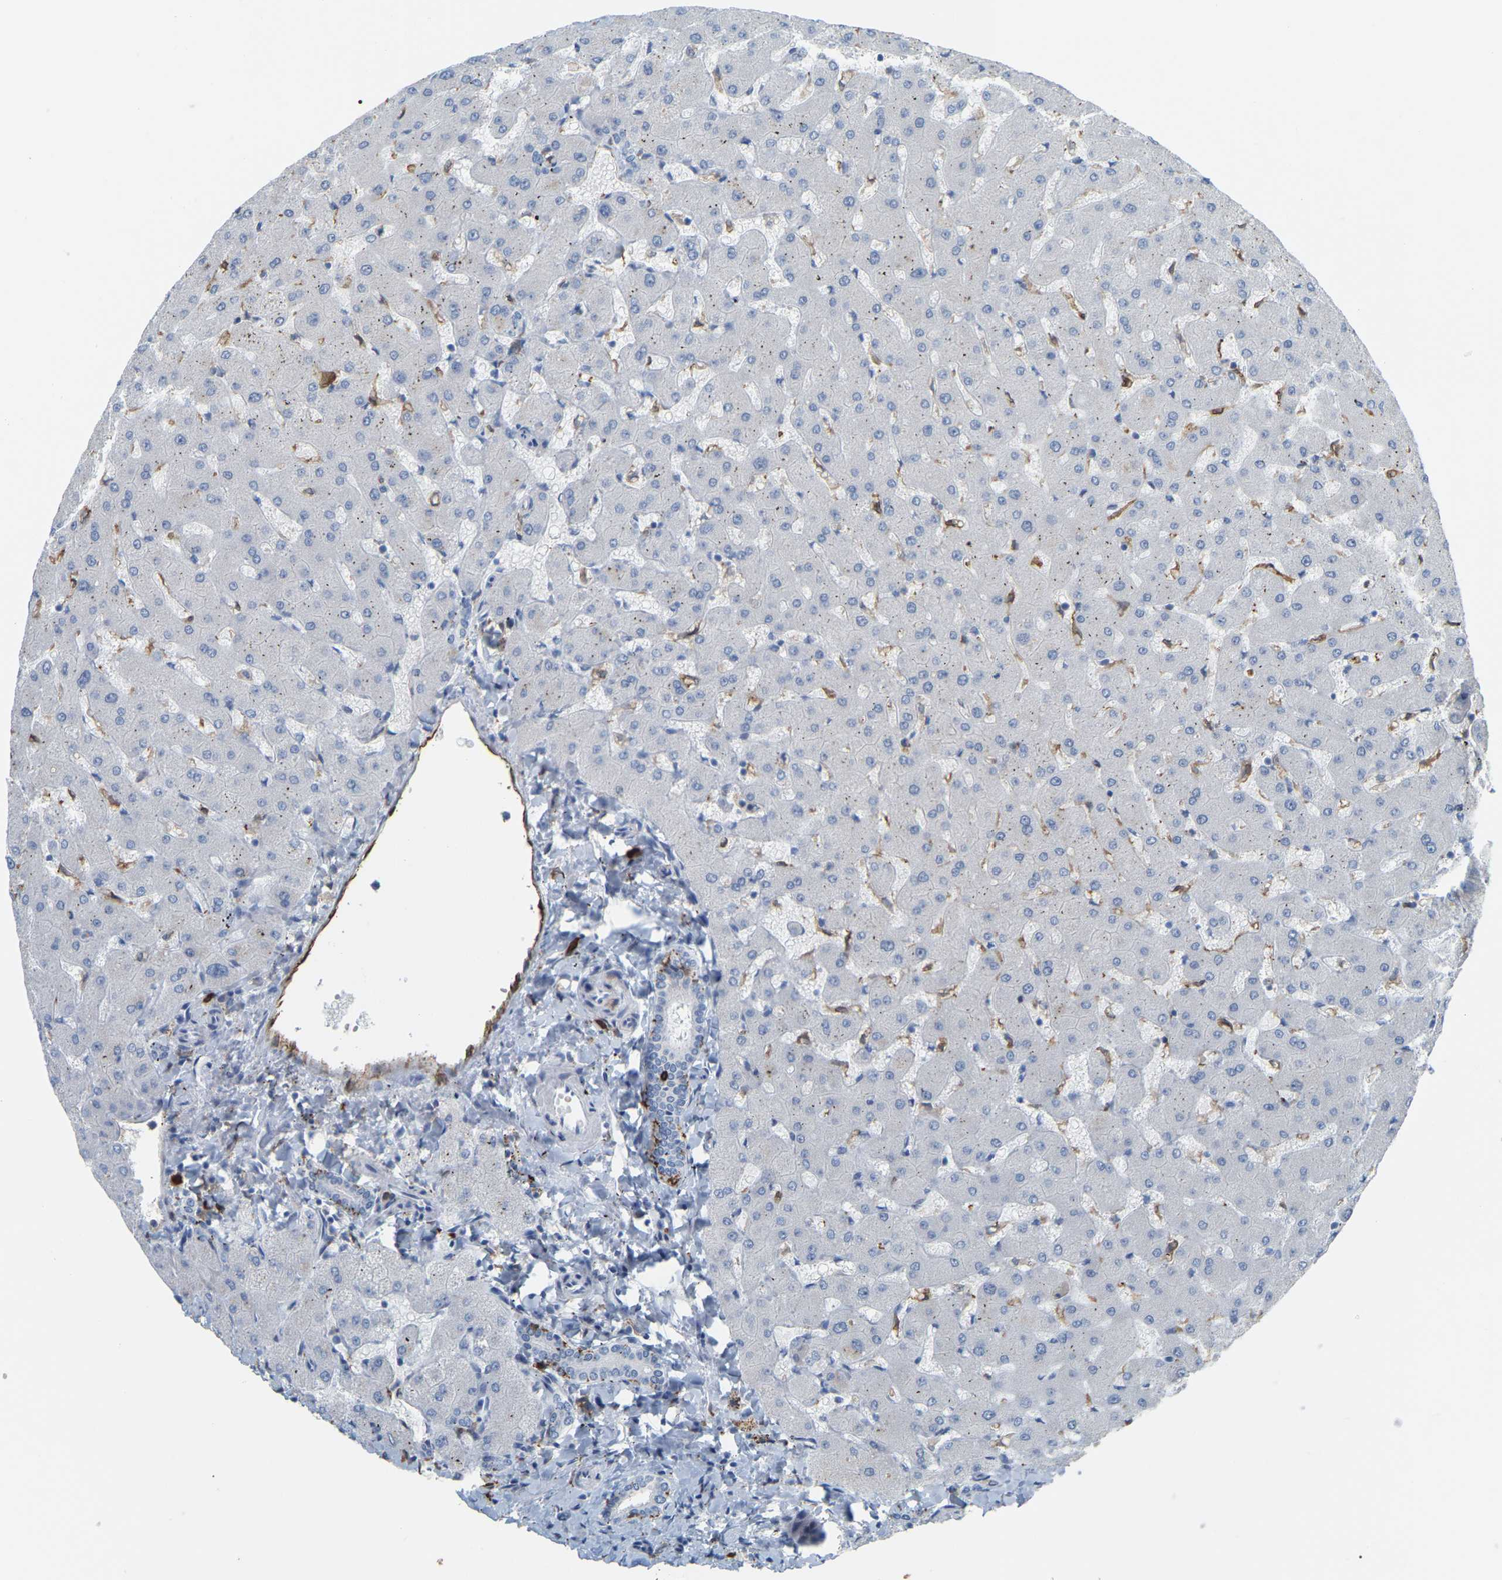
{"staining": {"intensity": "negative", "quantity": "none", "location": "none"}, "tissue": "liver", "cell_type": "Cholangiocytes", "image_type": "normal", "snomed": [{"axis": "morphology", "description": "Normal tissue, NOS"}, {"axis": "topography", "description": "Liver"}], "caption": "Cholangiocytes are negative for protein expression in unremarkable human liver.", "gene": "PTGS1", "patient": {"sex": "female", "age": 63}}